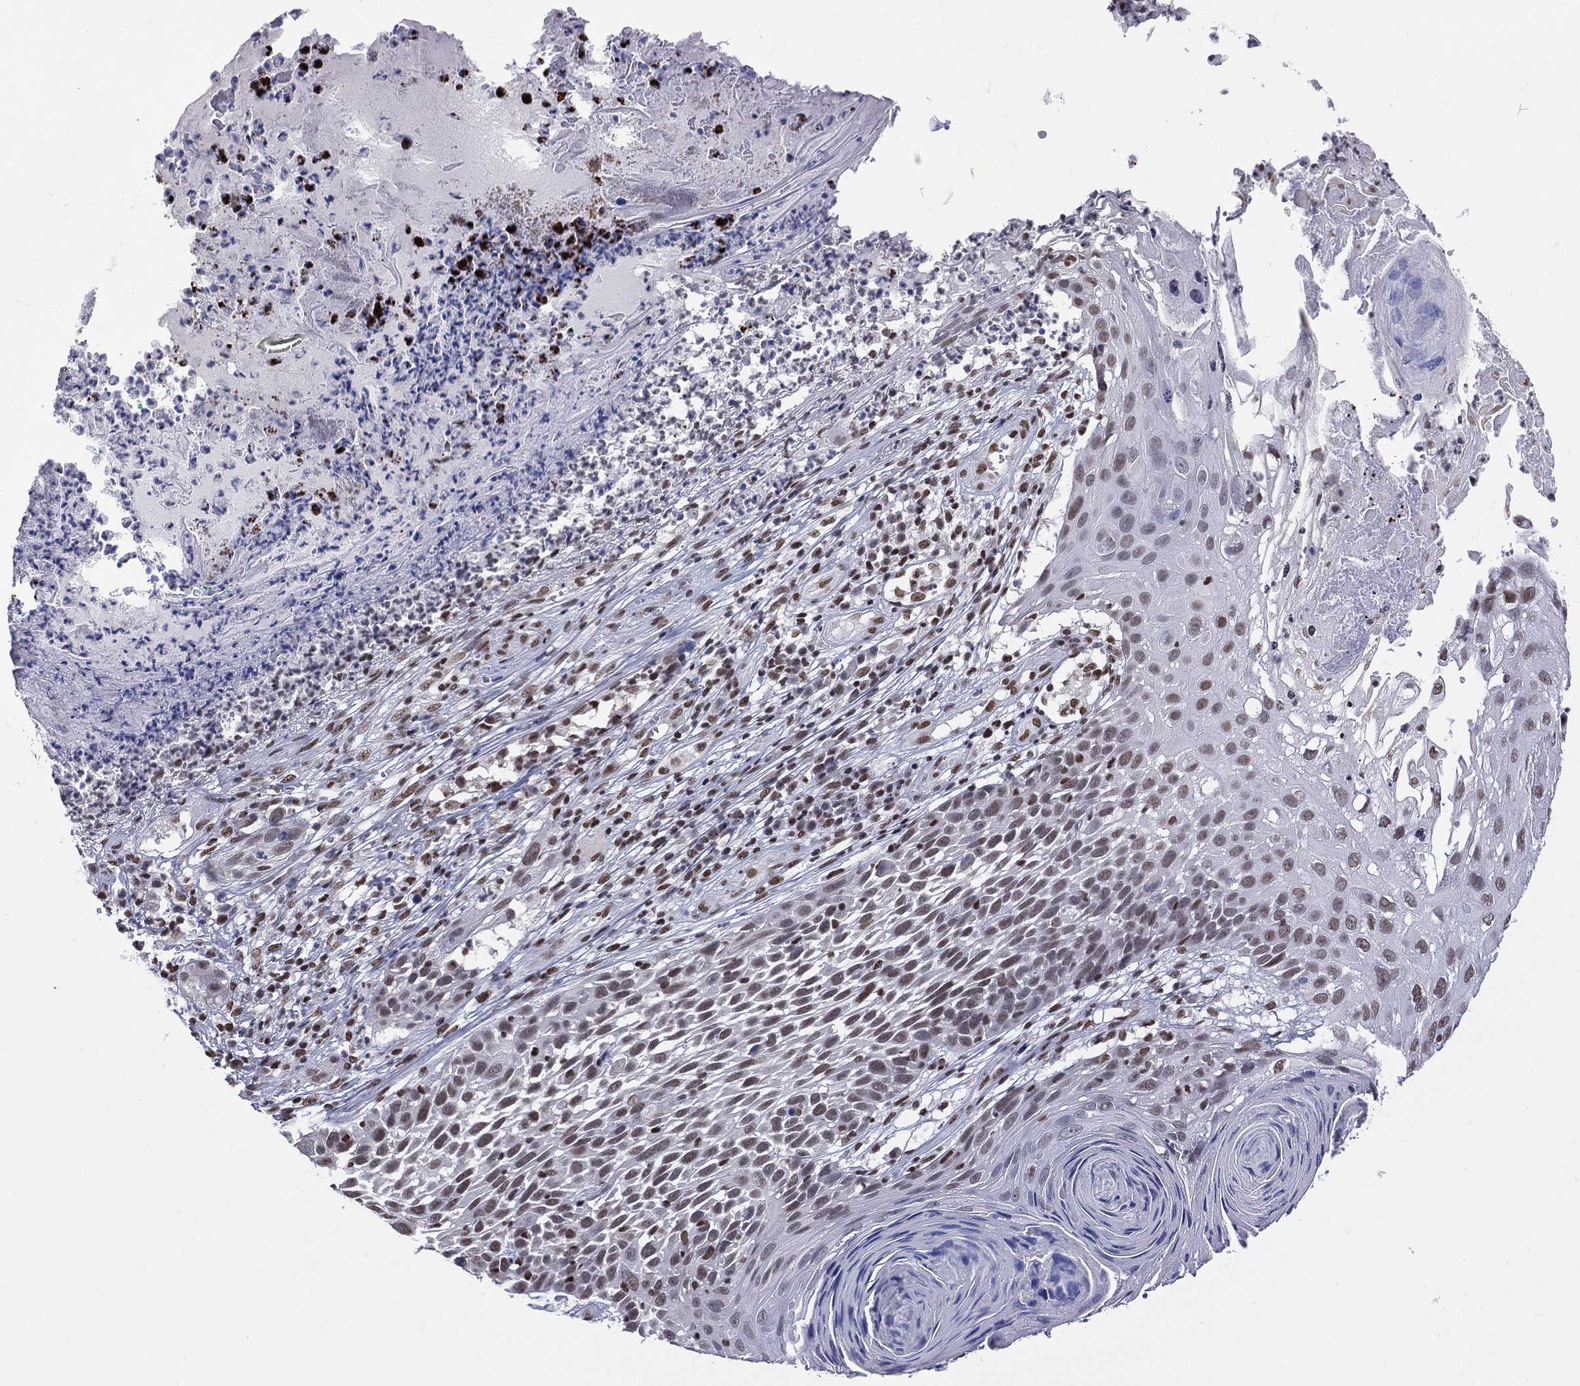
{"staining": {"intensity": "moderate", "quantity": "25%-75%", "location": "nuclear"}, "tissue": "skin cancer", "cell_type": "Tumor cells", "image_type": "cancer", "snomed": [{"axis": "morphology", "description": "Squamous cell carcinoma, NOS"}, {"axis": "topography", "description": "Skin"}], "caption": "Tumor cells display medium levels of moderate nuclear positivity in about 25%-75% of cells in human skin squamous cell carcinoma. (Stains: DAB (3,3'-diaminobenzidine) in brown, nuclei in blue, Microscopy: brightfield microscopy at high magnification).", "gene": "ZNF7", "patient": {"sex": "male", "age": 92}}